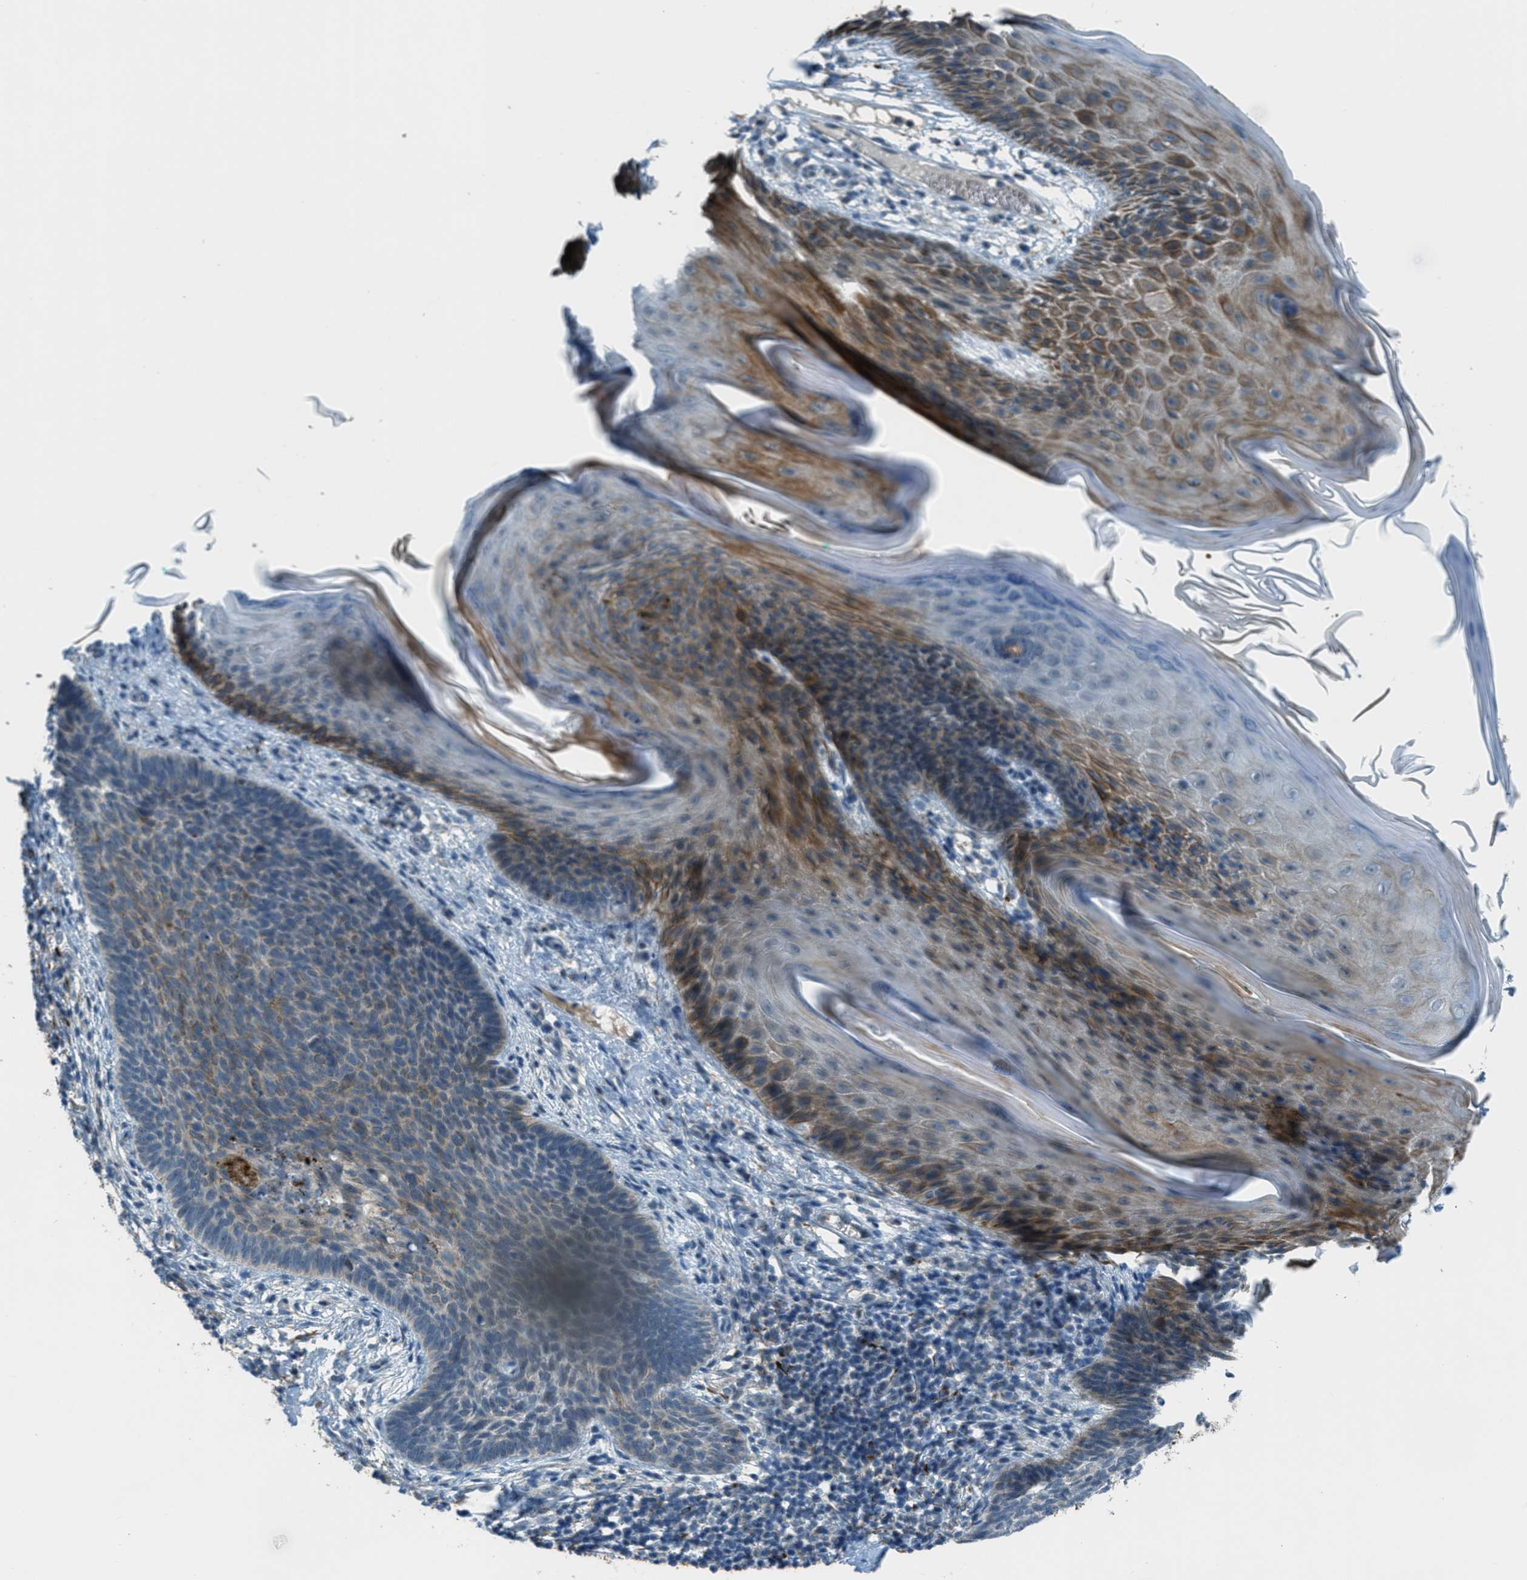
{"staining": {"intensity": "moderate", "quantity": "25%-75%", "location": "cytoplasmic/membranous"}, "tissue": "skin cancer", "cell_type": "Tumor cells", "image_type": "cancer", "snomed": [{"axis": "morphology", "description": "Basal cell carcinoma"}, {"axis": "topography", "description": "Skin"}], "caption": "Skin cancer (basal cell carcinoma) stained for a protein (brown) exhibits moderate cytoplasmic/membranous positive staining in about 25%-75% of tumor cells.", "gene": "CDON", "patient": {"sex": "male", "age": 60}}